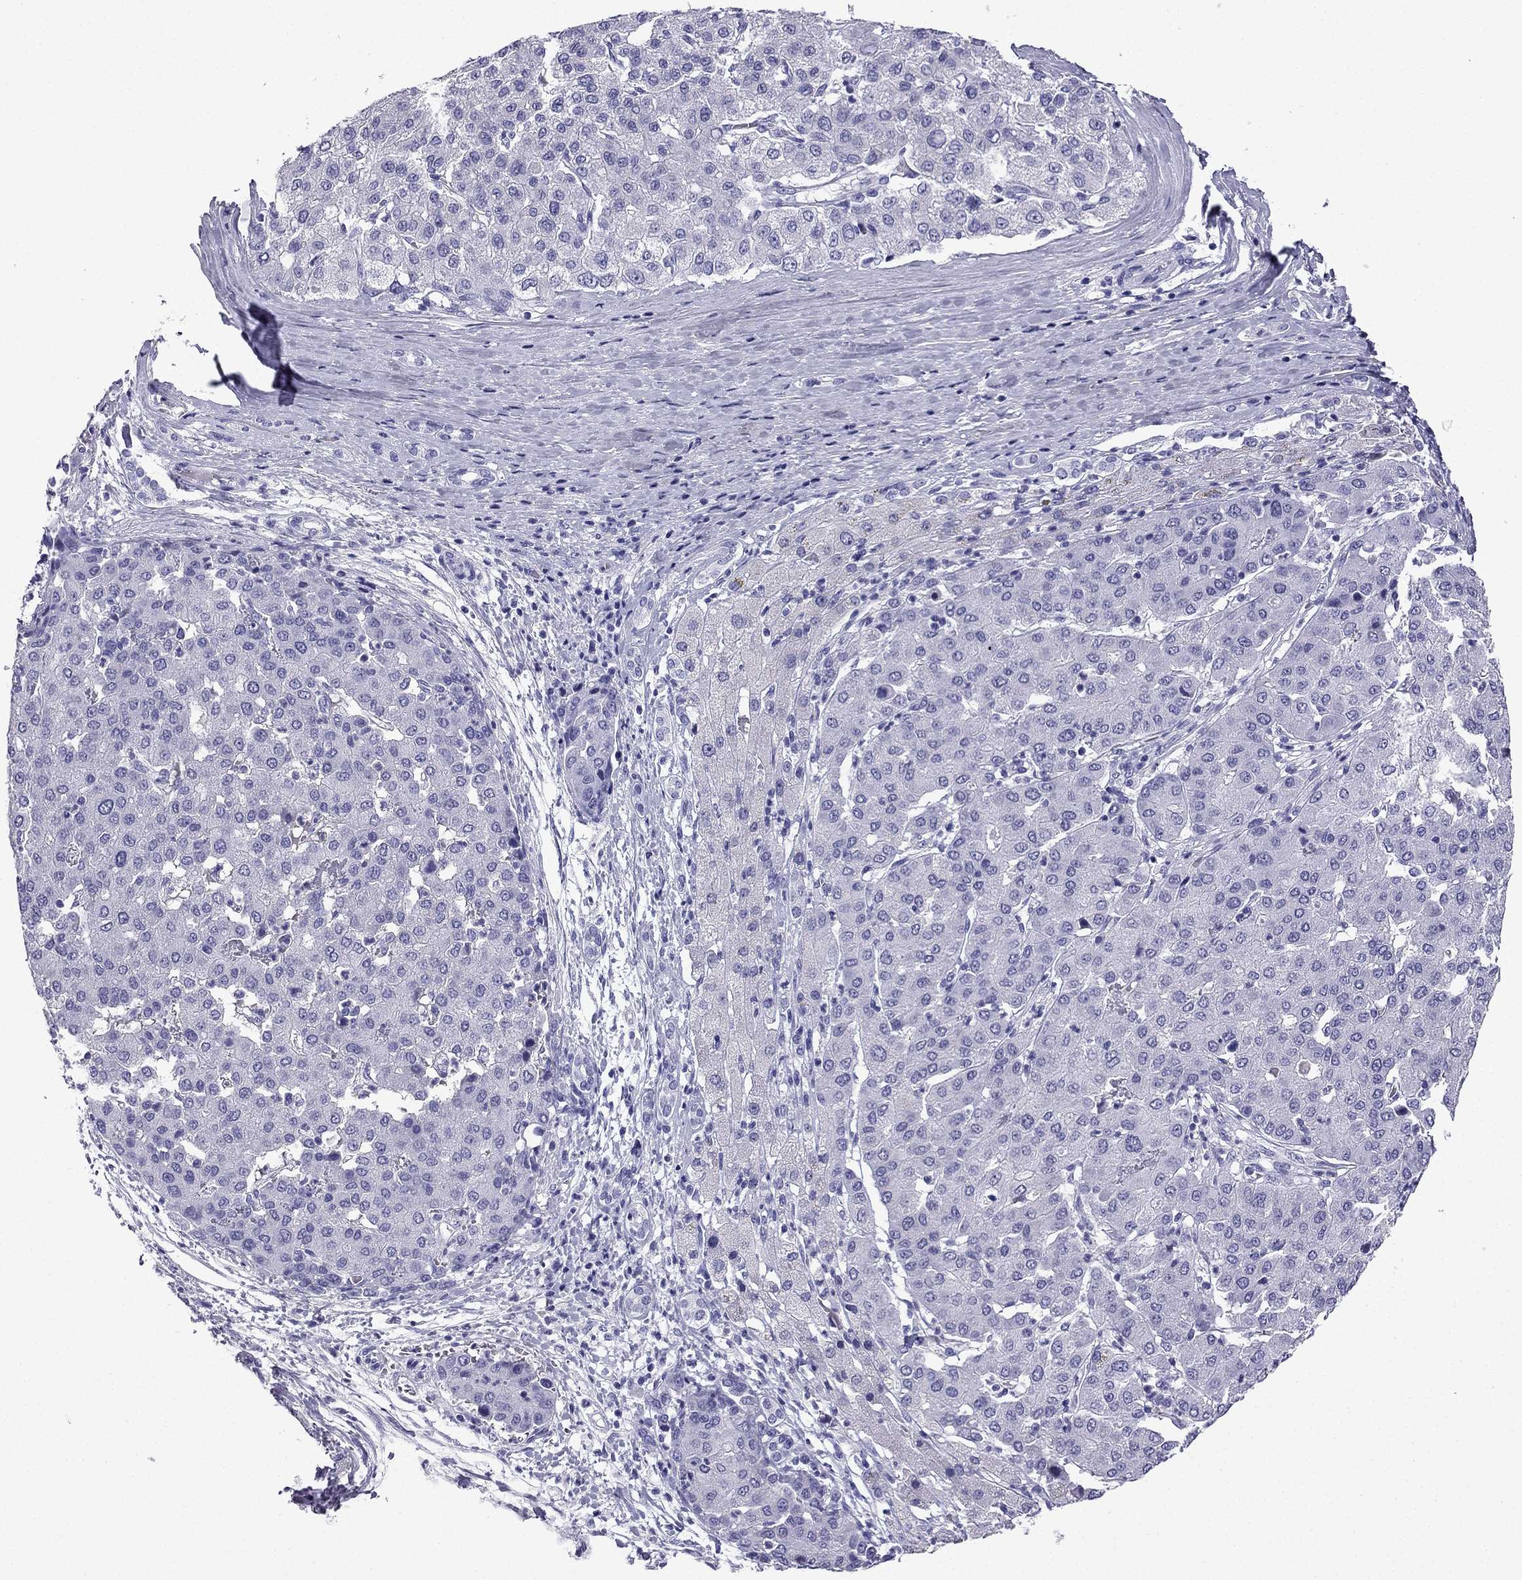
{"staining": {"intensity": "negative", "quantity": "none", "location": "none"}, "tissue": "liver cancer", "cell_type": "Tumor cells", "image_type": "cancer", "snomed": [{"axis": "morphology", "description": "Carcinoma, Hepatocellular, NOS"}, {"axis": "topography", "description": "Liver"}], "caption": "An immunohistochemistry image of liver cancer is shown. There is no staining in tumor cells of liver cancer. The staining was performed using DAB to visualize the protein expression in brown, while the nuclei were stained in blue with hematoxylin (Magnification: 20x).", "gene": "NPTX1", "patient": {"sex": "male", "age": 65}}